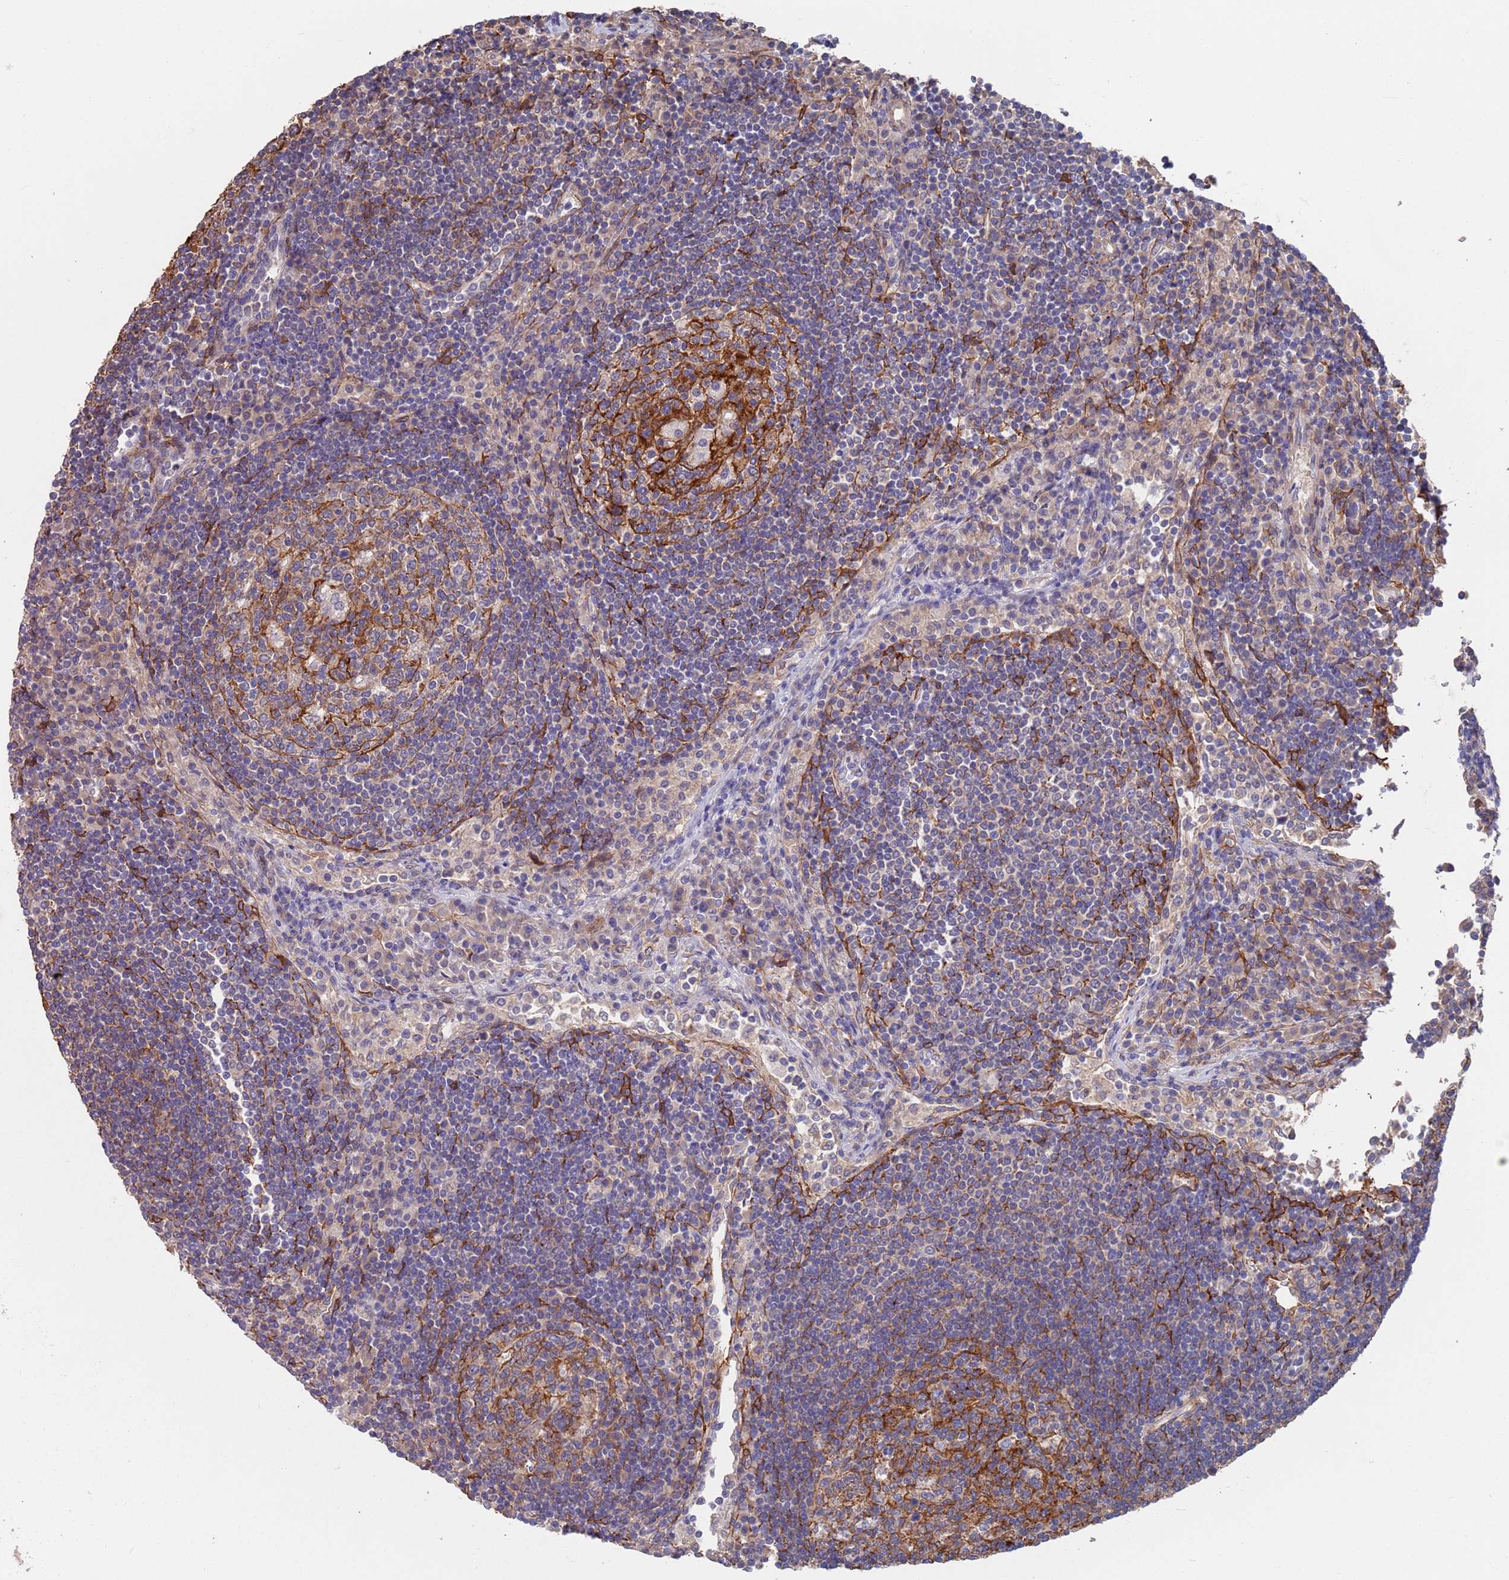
{"staining": {"intensity": "weak", "quantity": "25%-75%", "location": "cytoplasmic/membranous"}, "tissue": "lymph node", "cell_type": "Germinal center cells", "image_type": "normal", "snomed": [{"axis": "morphology", "description": "Normal tissue, NOS"}, {"axis": "topography", "description": "Lymph node"}], "caption": "Protein analysis of unremarkable lymph node demonstrates weak cytoplasmic/membranous staining in approximately 25%-75% of germinal center cells.", "gene": "ANK2", "patient": {"sex": "female", "age": 53}}